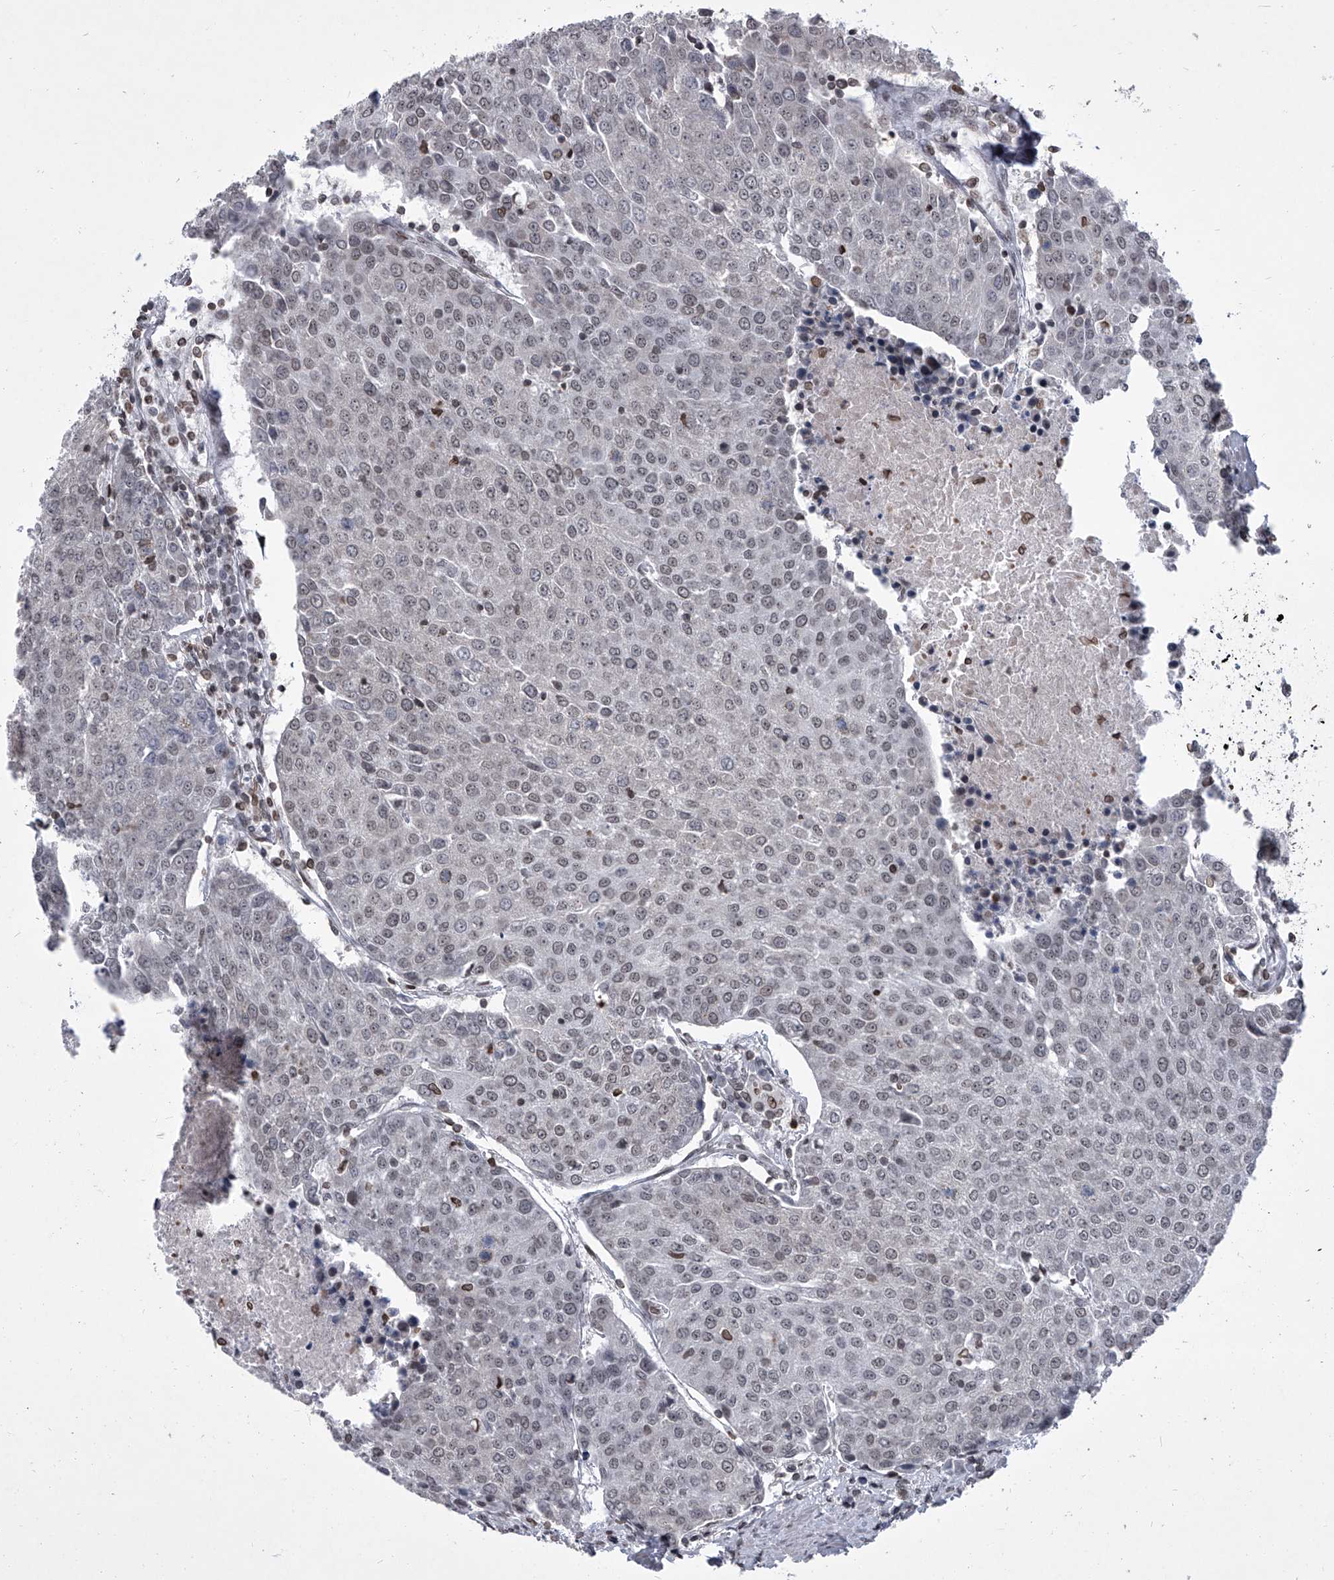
{"staining": {"intensity": "negative", "quantity": "none", "location": "none"}, "tissue": "urothelial cancer", "cell_type": "Tumor cells", "image_type": "cancer", "snomed": [{"axis": "morphology", "description": "Urothelial carcinoma, High grade"}, {"axis": "topography", "description": "Urinary bladder"}], "caption": "An image of human urothelial carcinoma (high-grade) is negative for staining in tumor cells. (Immunohistochemistry (ihc), brightfield microscopy, high magnification).", "gene": "PPIL4", "patient": {"sex": "female", "age": 85}}